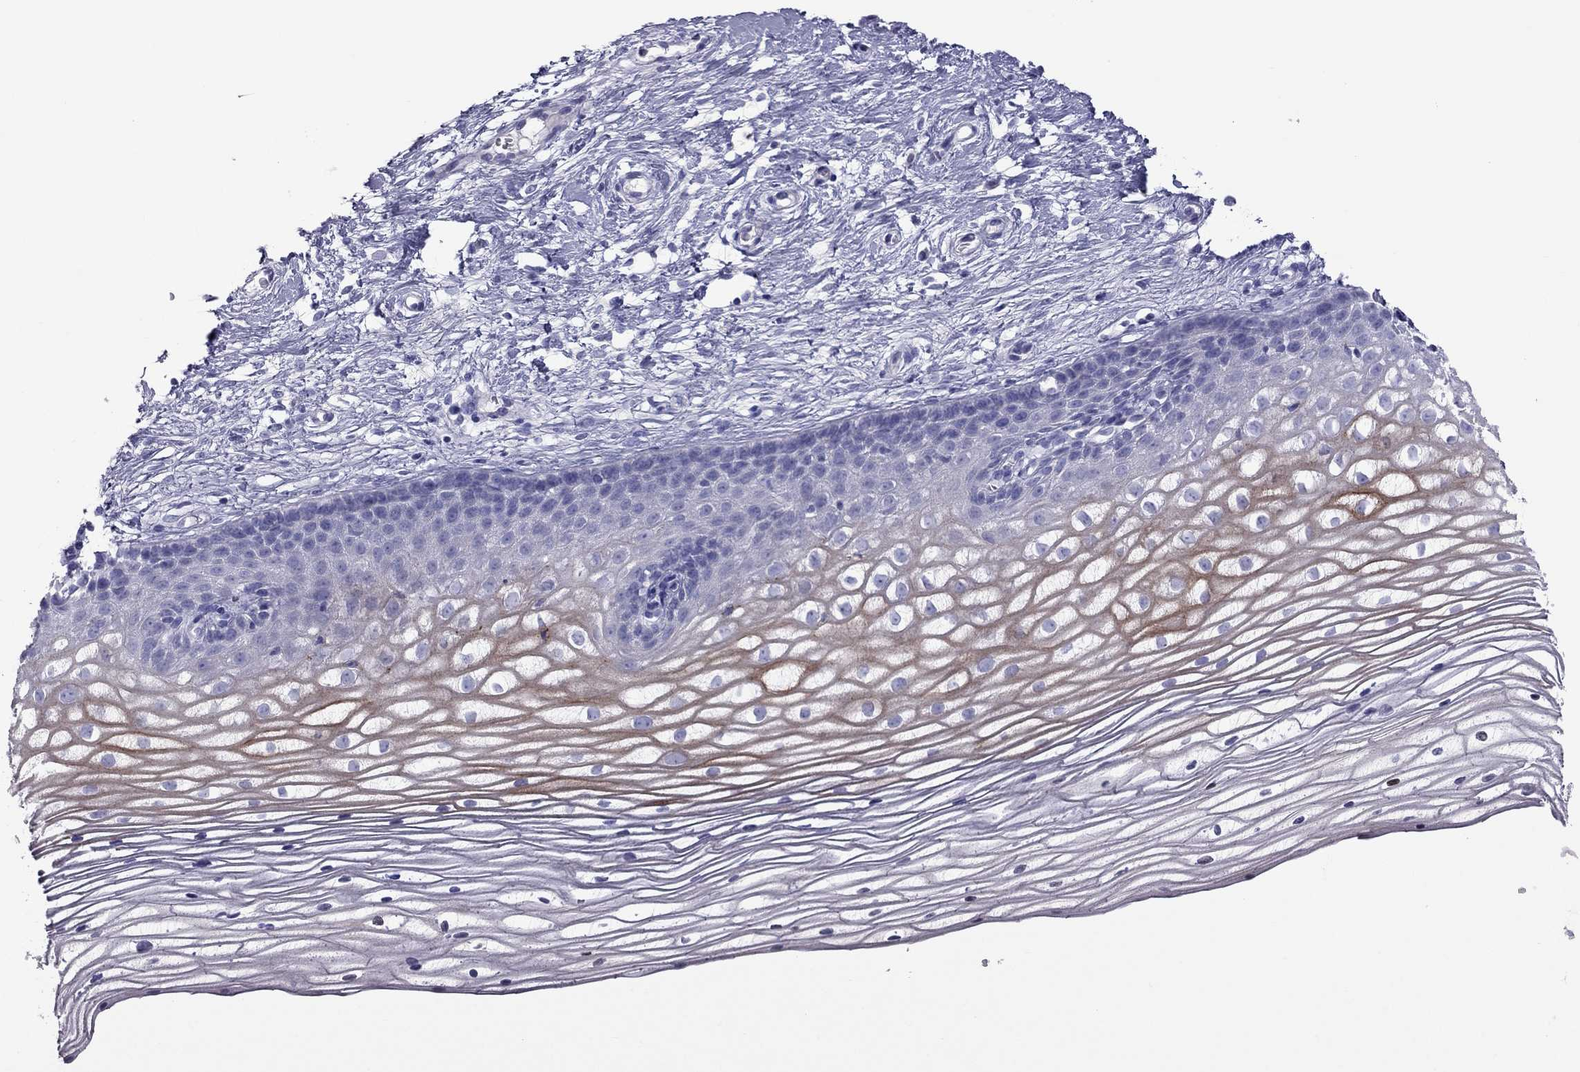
{"staining": {"intensity": "negative", "quantity": "none", "location": "none"}, "tissue": "cervix", "cell_type": "Glandular cells", "image_type": "normal", "snomed": [{"axis": "morphology", "description": "Normal tissue, NOS"}, {"axis": "topography", "description": "Cervix"}], "caption": "Benign cervix was stained to show a protein in brown. There is no significant positivity in glandular cells. (DAB (3,3'-diaminobenzidine) immunohistochemistry (IHC) with hematoxylin counter stain).", "gene": "ERC2", "patient": {"sex": "female", "age": 40}}